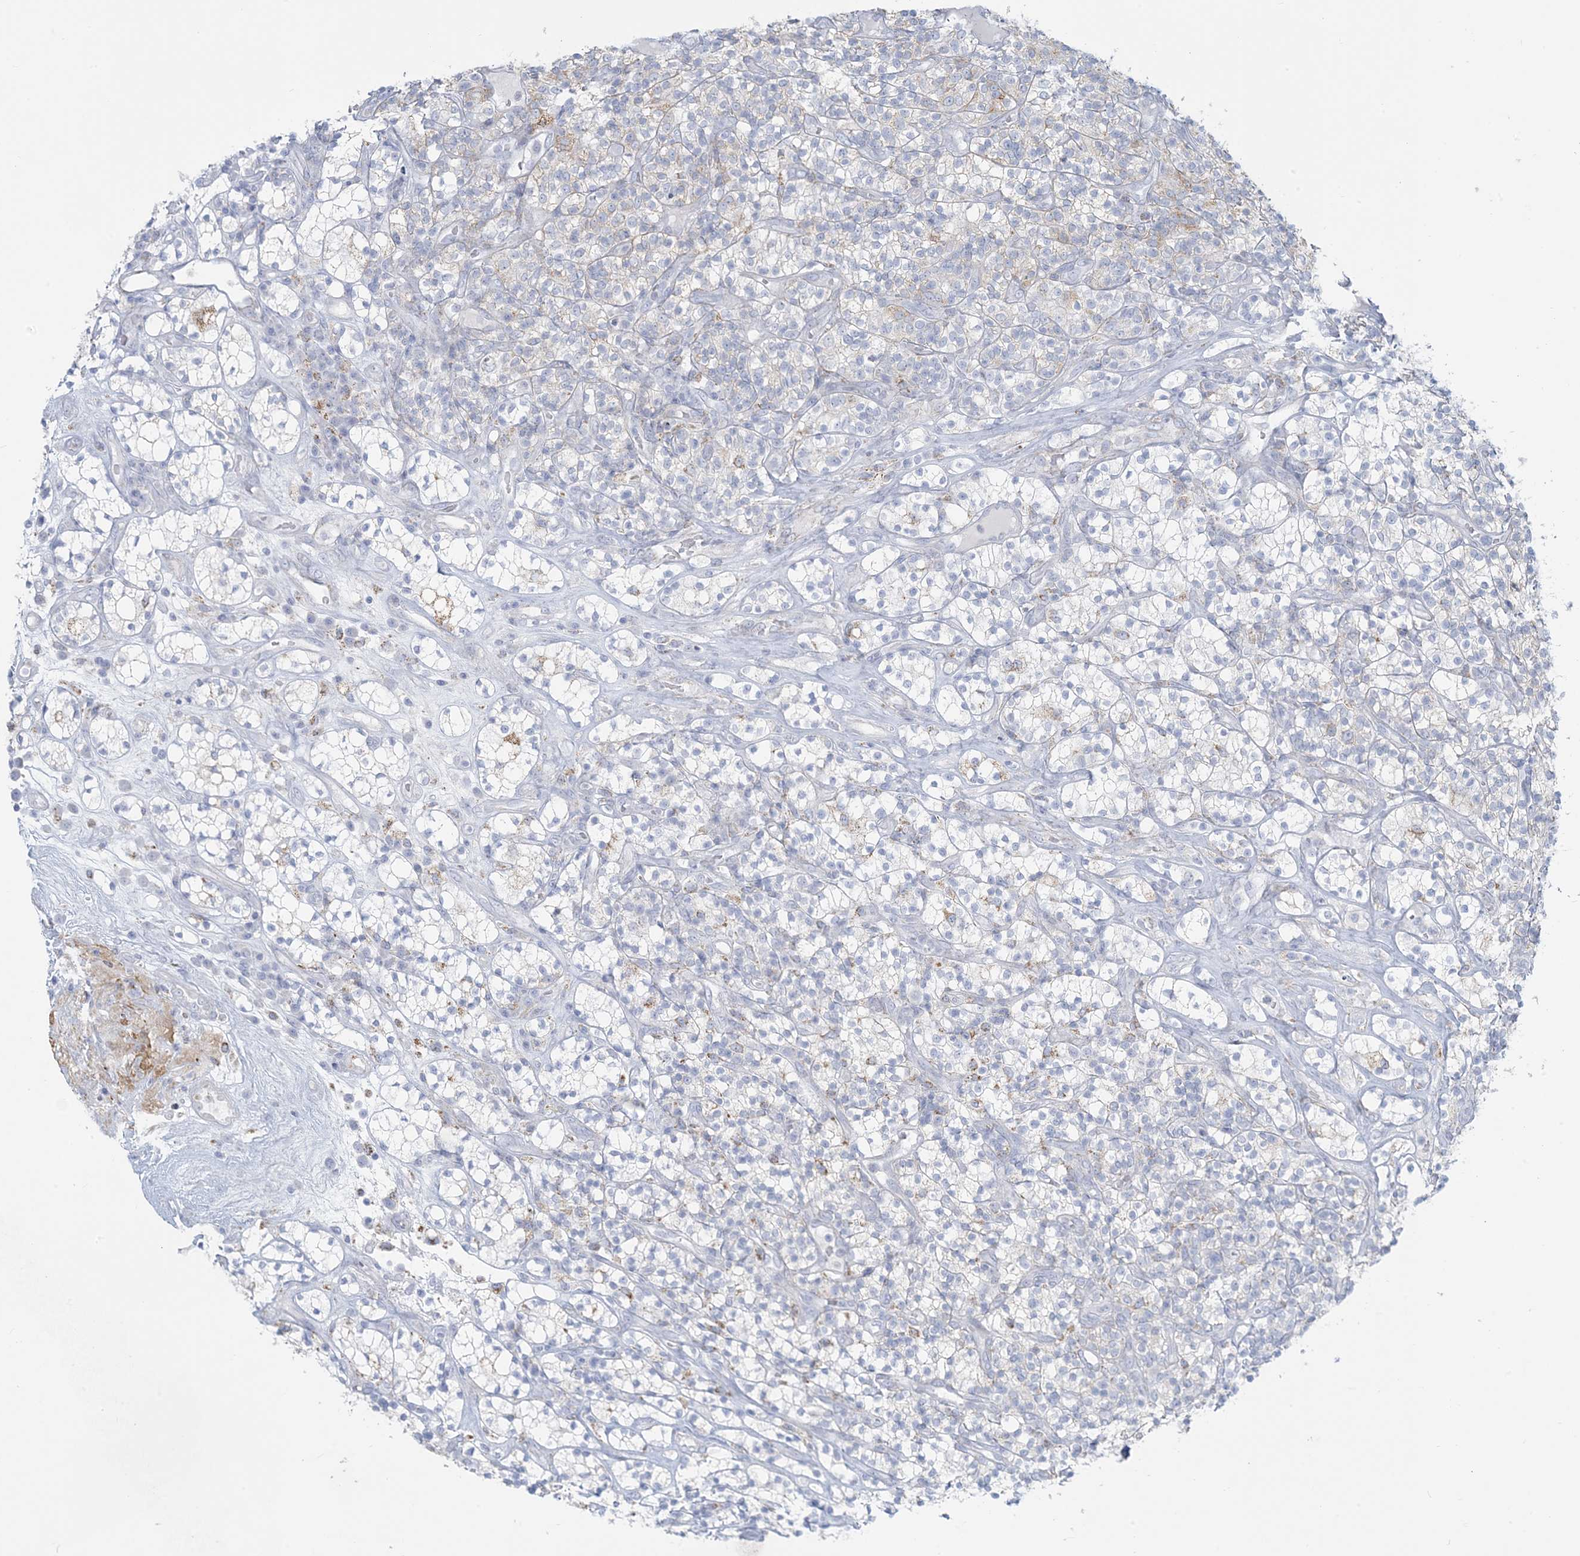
{"staining": {"intensity": "weak", "quantity": "<25%", "location": "cytoplasmic/membranous"}, "tissue": "renal cancer", "cell_type": "Tumor cells", "image_type": "cancer", "snomed": [{"axis": "morphology", "description": "Adenocarcinoma, NOS"}, {"axis": "topography", "description": "Kidney"}], "caption": "Tumor cells show no significant staining in adenocarcinoma (renal).", "gene": "ZDHHC4", "patient": {"sex": "male", "age": 77}}